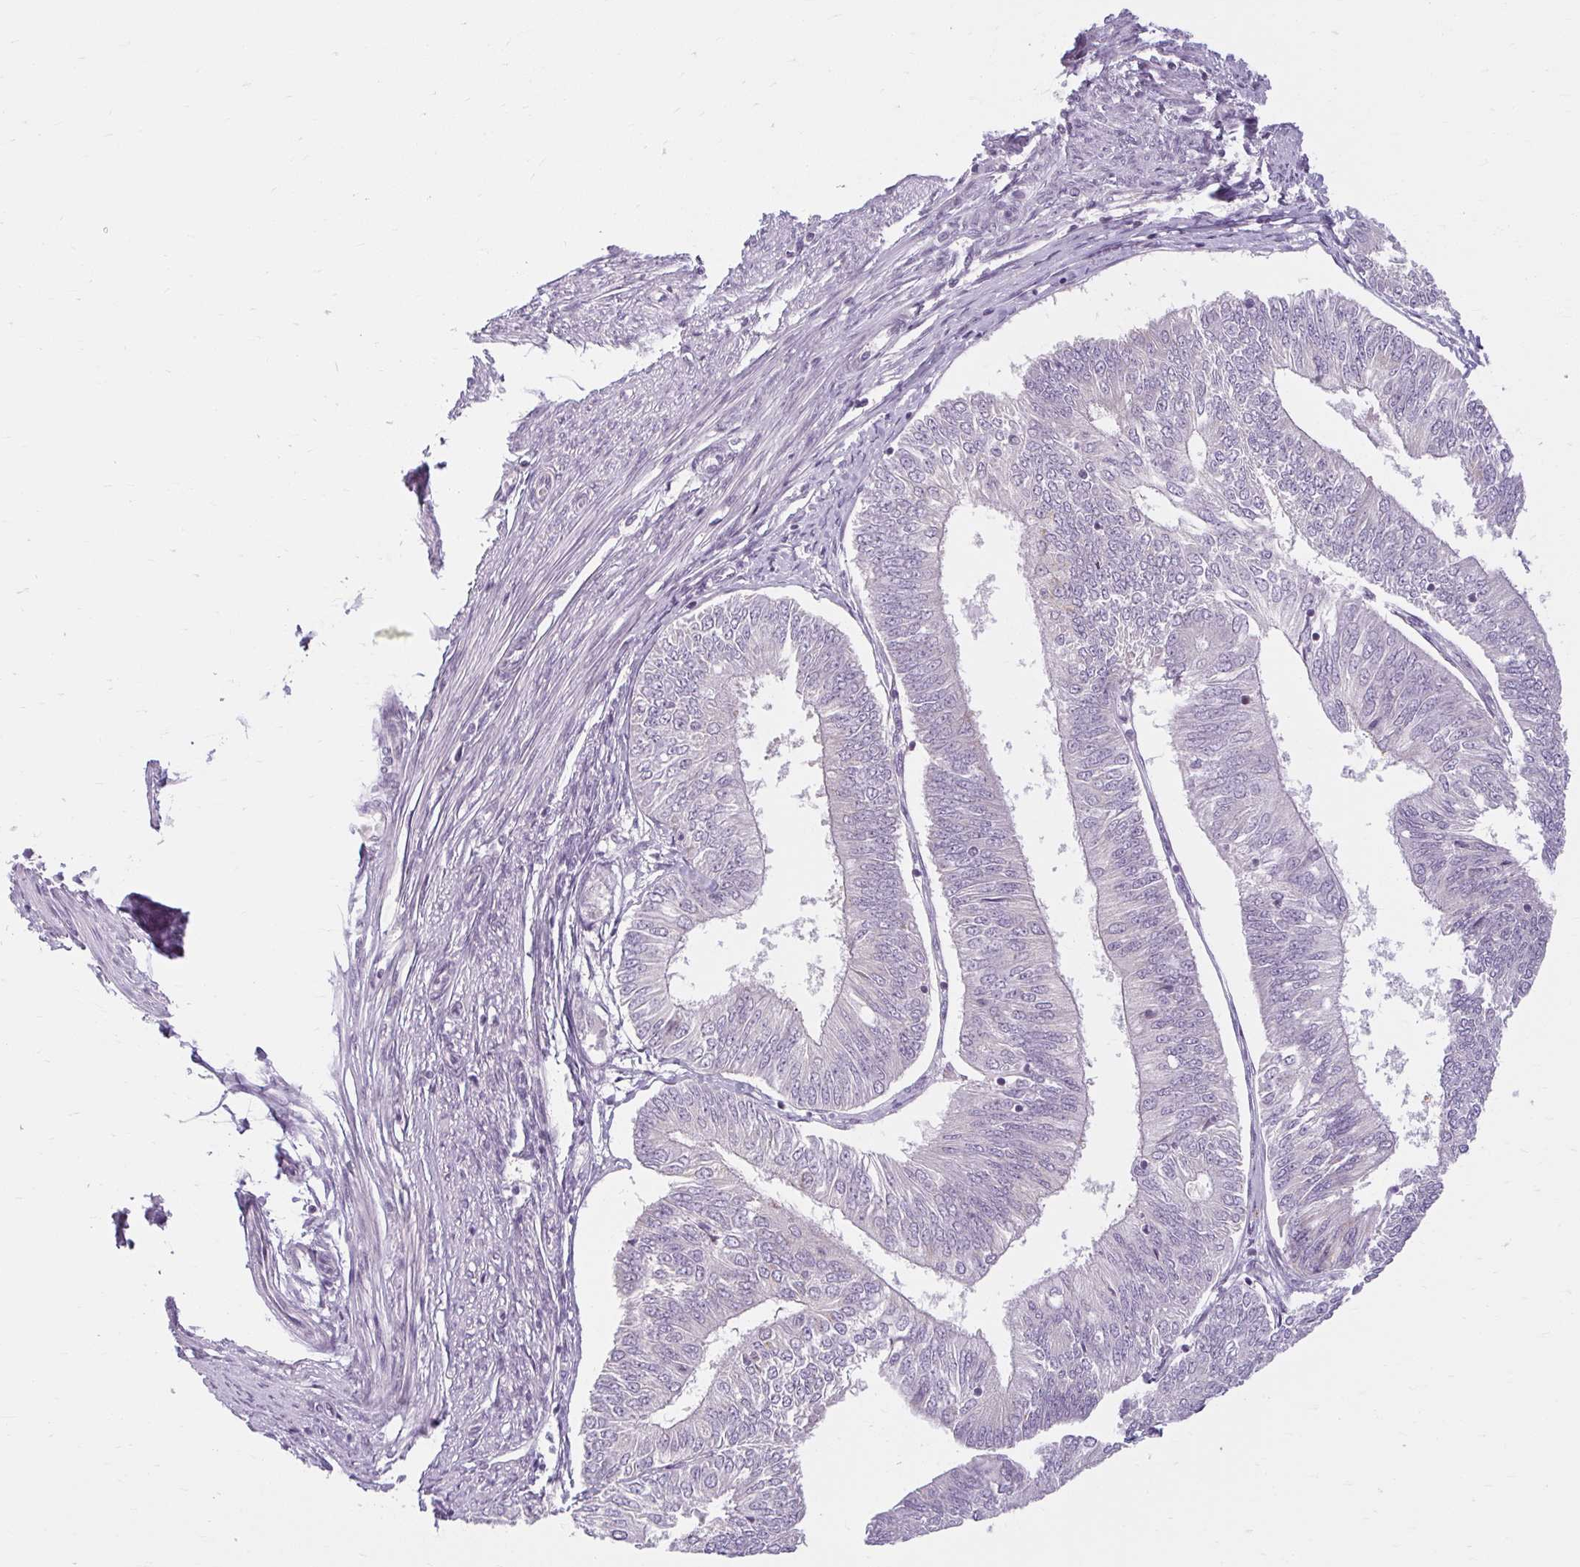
{"staining": {"intensity": "negative", "quantity": "none", "location": "none"}, "tissue": "endometrial cancer", "cell_type": "Tumor cells", "image_type": "cancer", "snomed": [{"axis": "morphology", "description": "Adenocarcinoma, NOS"}, {"axis": "topography", "description": "Endometrium"}], "caption": "Immunohistochemistry (IHC) of human adenocarcinoma (endometrial) reveals no staining in tumor cells.", "gene": "ZFYVE26", "patient": {"sex": "female", "age": 58}}